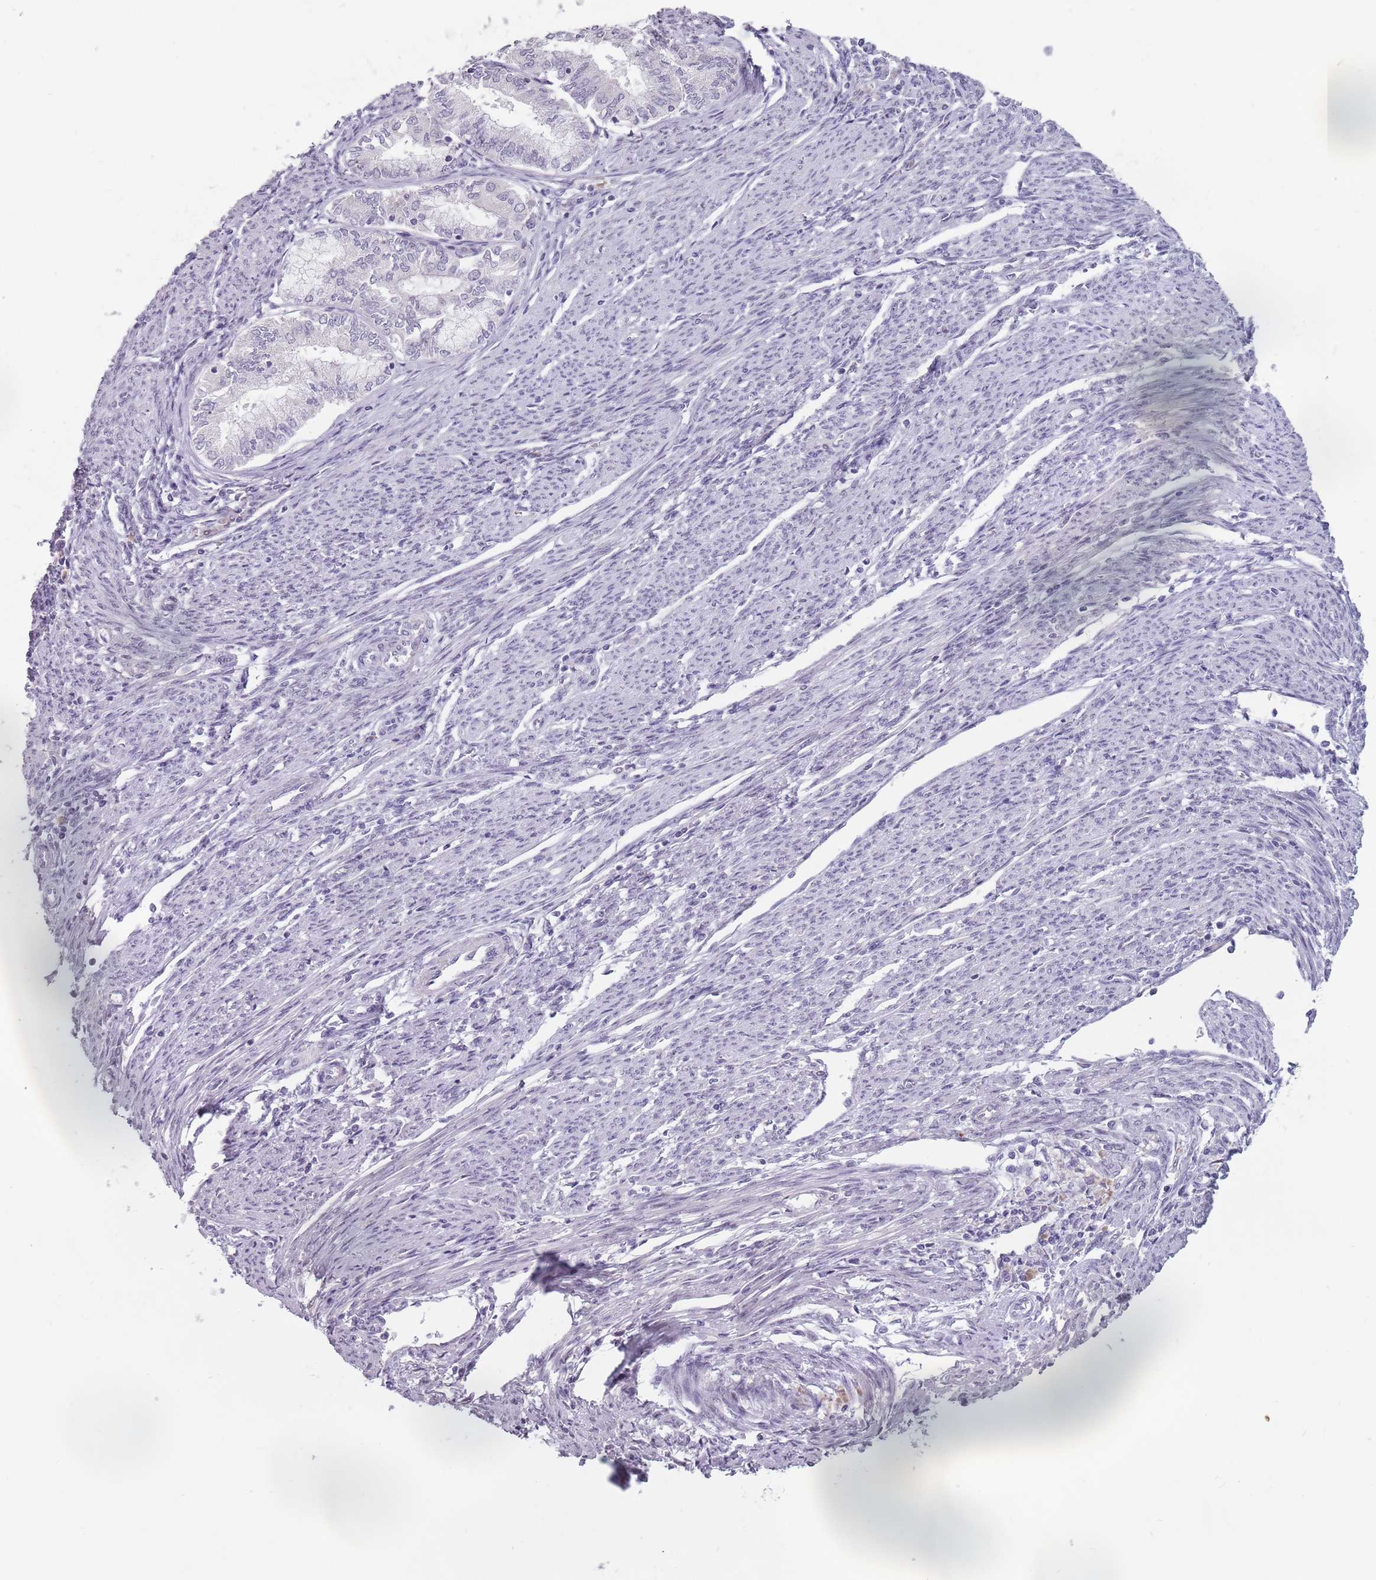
{"staining": {"intensity": "negative", "quantity": "none", "location": "none"}, "tissue": "endometrial cancer", "cell_type": "Tumor cells", "image_type": "cancer", "snomed": [{"axis": "morphology", "description": "Adenocarcinoma, NOS"}, {"axis": "topography", "description": "Endometrium"}], "caption": "There is no significant staining in tumor cells of endometrial cancer (adenocarcinoma).", "gene": "PTCHD1", "patient": {"sex": "female", "age": 79}}